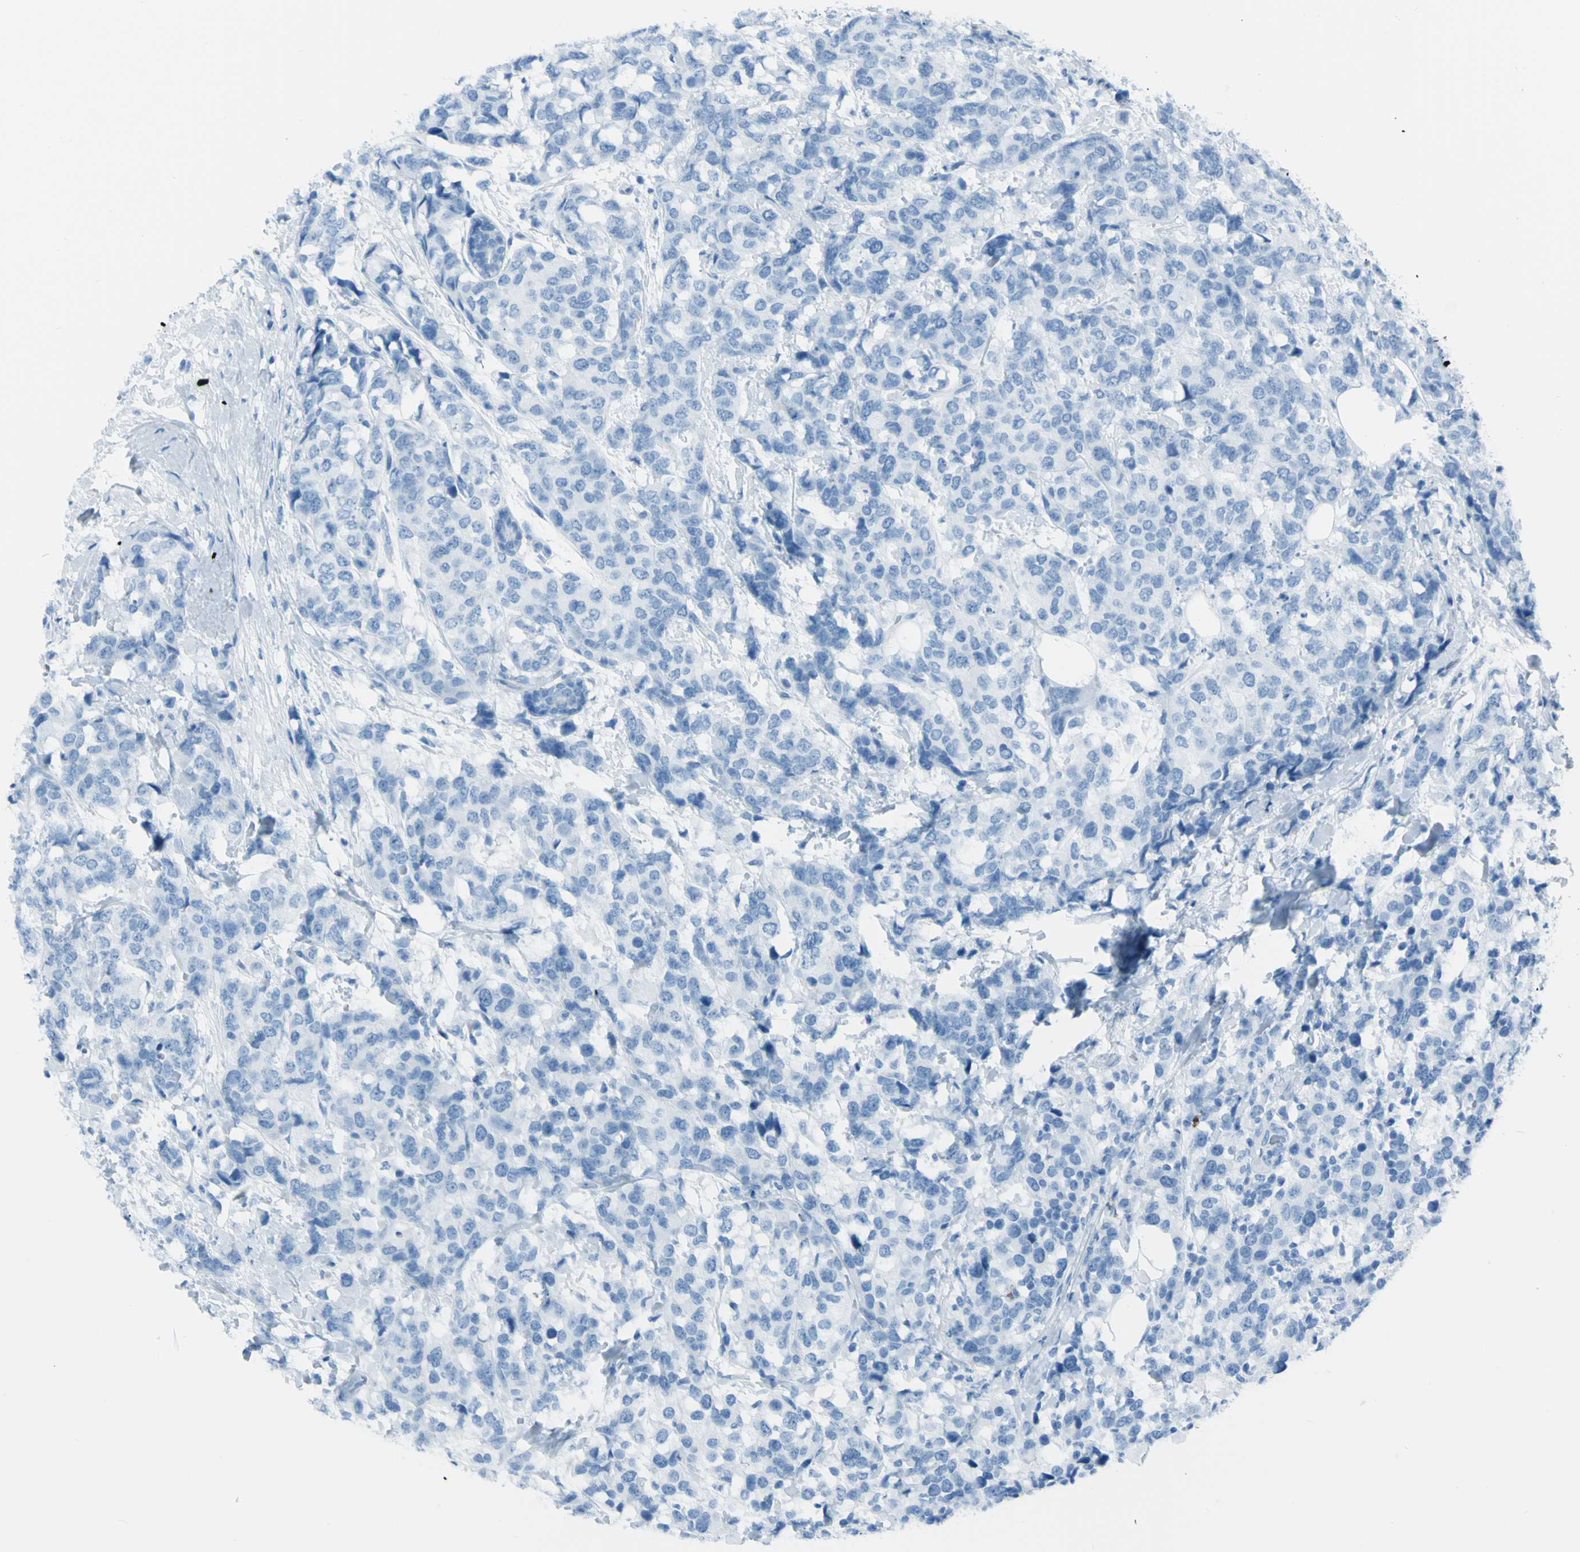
{"staining": {"intensity": "negative", "quantity": "none", "location": "none"}, "tissue": "breast cancer", "cell_type": "Tumor cells", "image_type": "cancer", "snomed": [{"axis": "morphology", "description": "Lobular carcinoma"}, {"axis": "topography", "description": "Breast"}], "caption": "A high-resolution photomicrograph shows immunohistochemistry staining of lobular carcinoma (breast), which reveals no significant staining in tumor cells.", "gene": "TFPI2", "patient": {"sex": "female", "age": 59}}